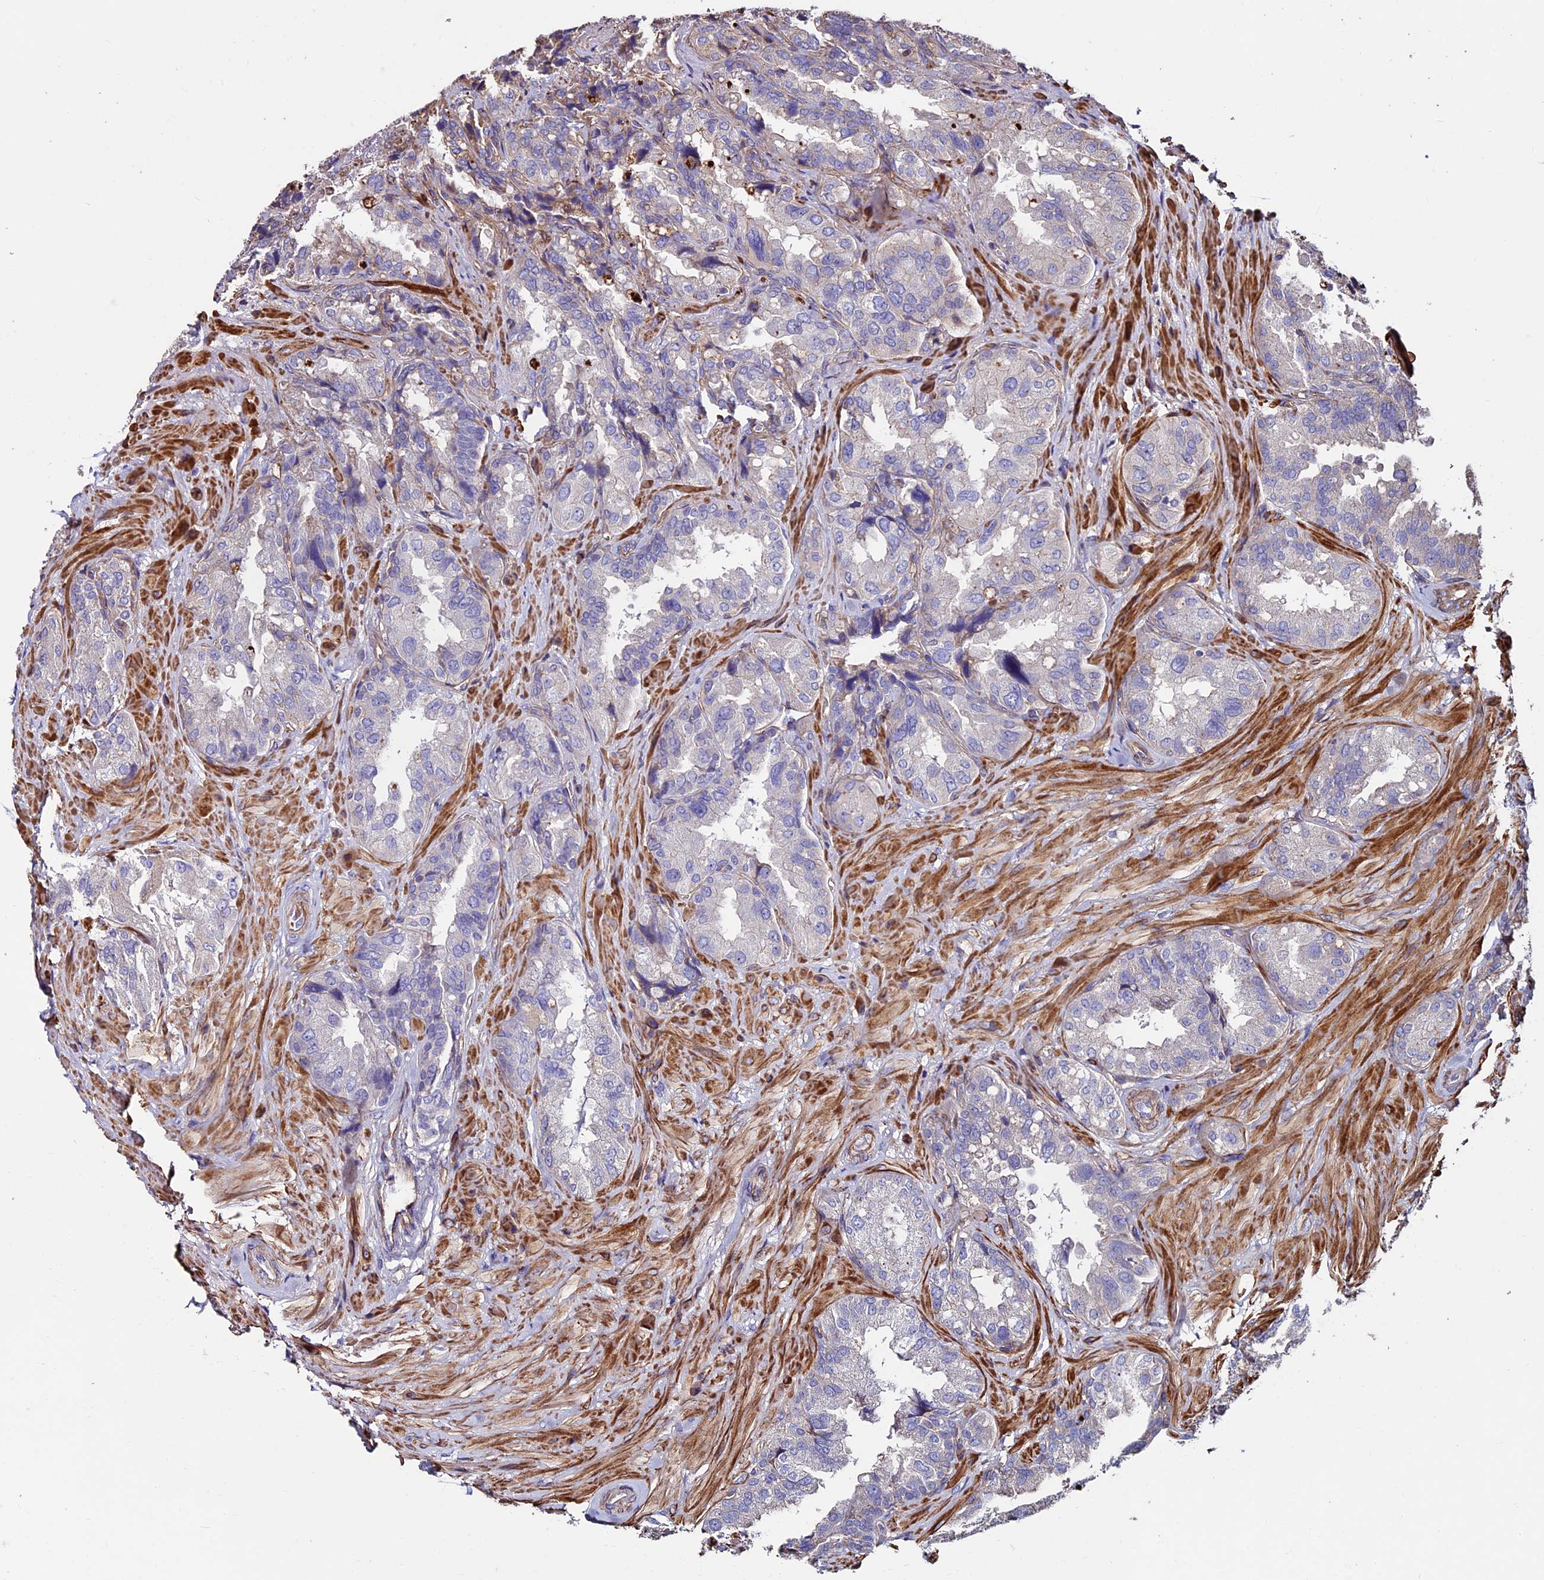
{"staining": {"intensity": "negative", "quantity": "none", "location": "none"}, "tissue": "seminal vesicle", "cell_type": "Glandular cells", "image_type": "normal", "snomed": [{"axis": "morphology", "description": "Normal tissue, NOS"}, {"axis": "topography", "description": "Prostate and seminal vesicle, NOS"}, {"axis": "topography", "description": "Prostate"}, {"axis": "topography", "description": "Seminal veicle"}], "caption": "The histopathology image displays no staining of glandular cells in normal seminal vesicle.", "gene": "EVA1B", "patient": {"sex": "male", "age": 67}}